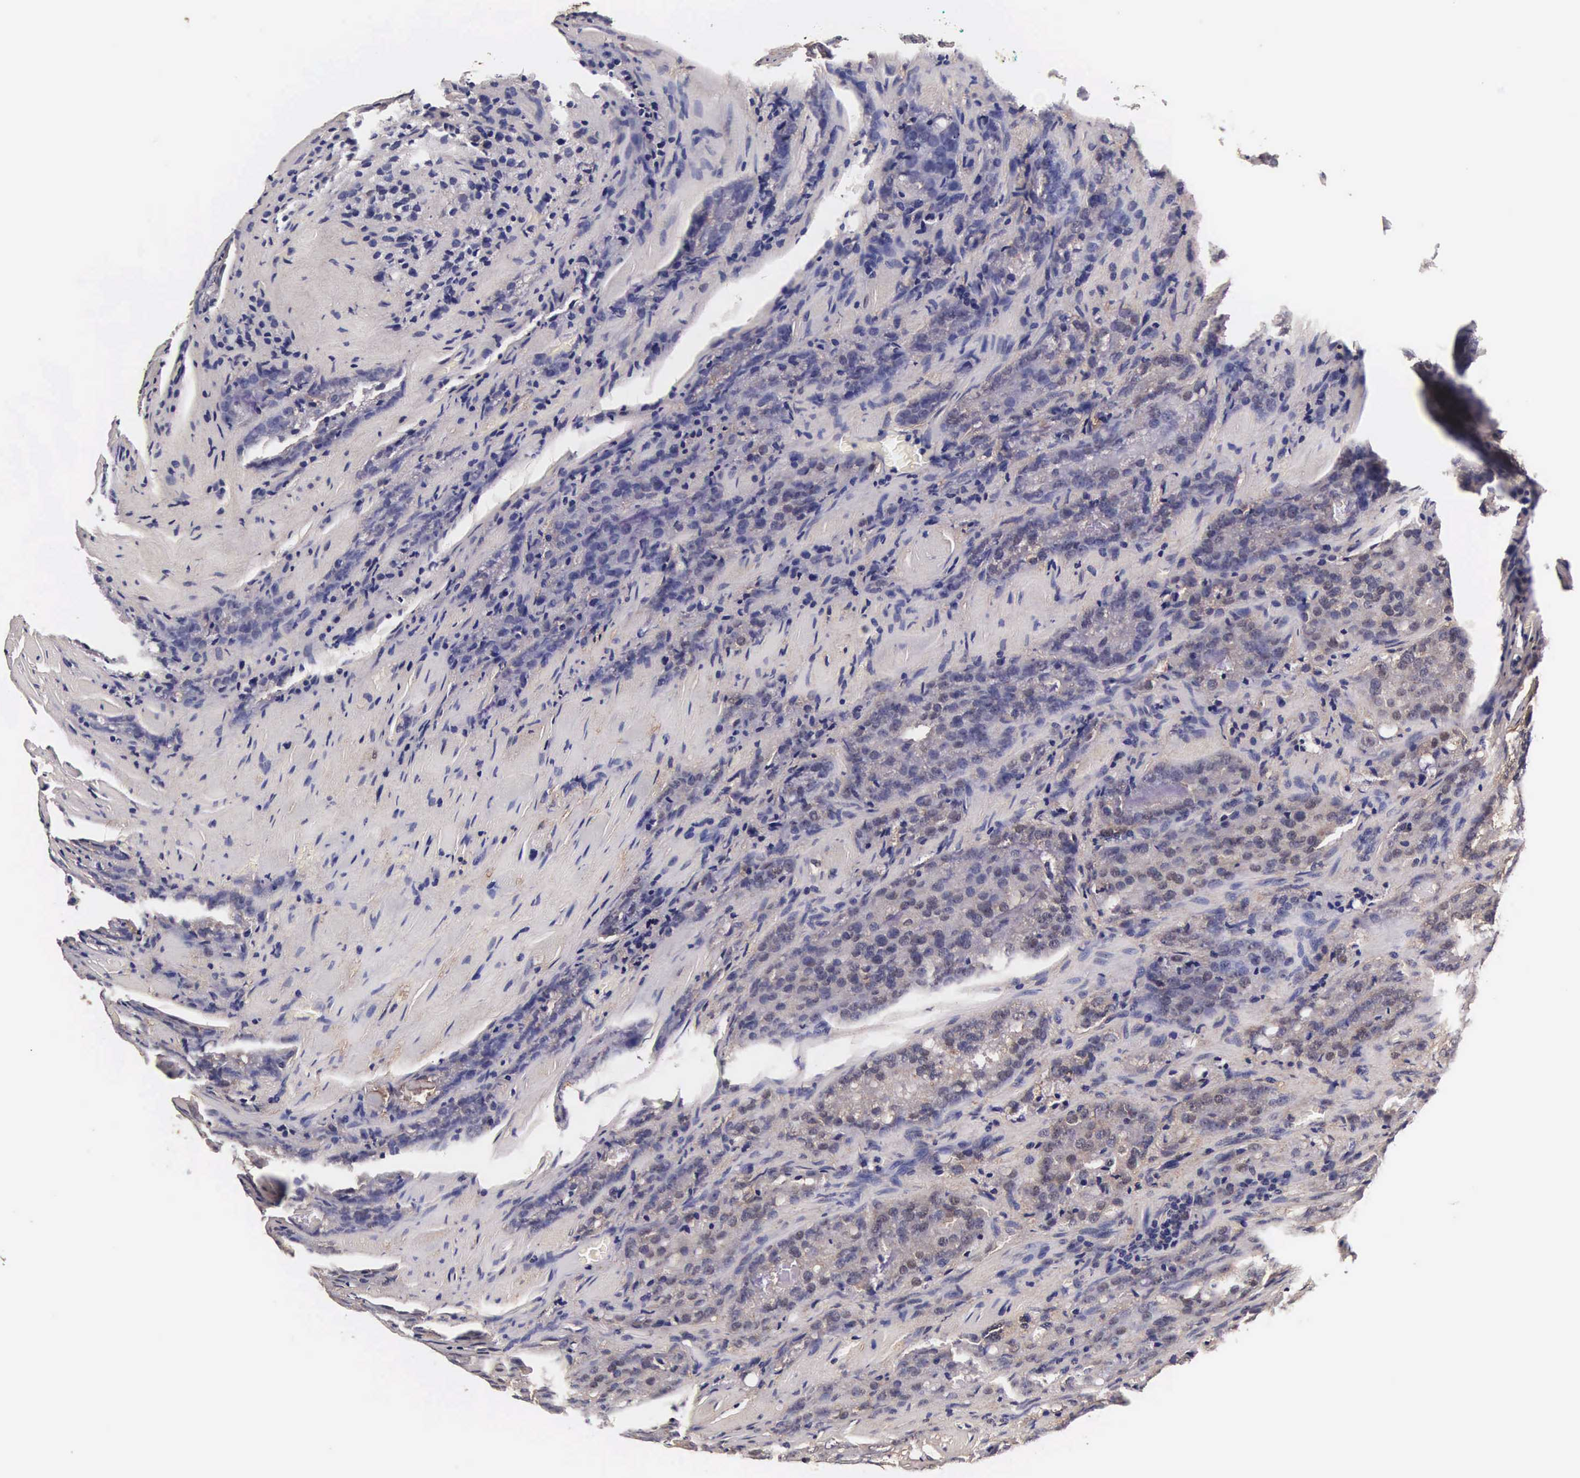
{"staining": {"intensity": "weak", "quantity": "<25%", "location": "cytoplasmic/membranous,nuclear"}, "tissue": "prostate cancer", "cell_type": "Tumor cells", "image_type": "cancer", "snomed": [{"axis": "morphology", "description": "Adenocarcinoma, Medium grade"}, {"axis": "topography", "description": "Prostate"}], "caption": "Tumor cells show no significant protein positivity in prostate cancer.", "gene": "TECPR2", "patient": {"sex": "male", "age": 60}}